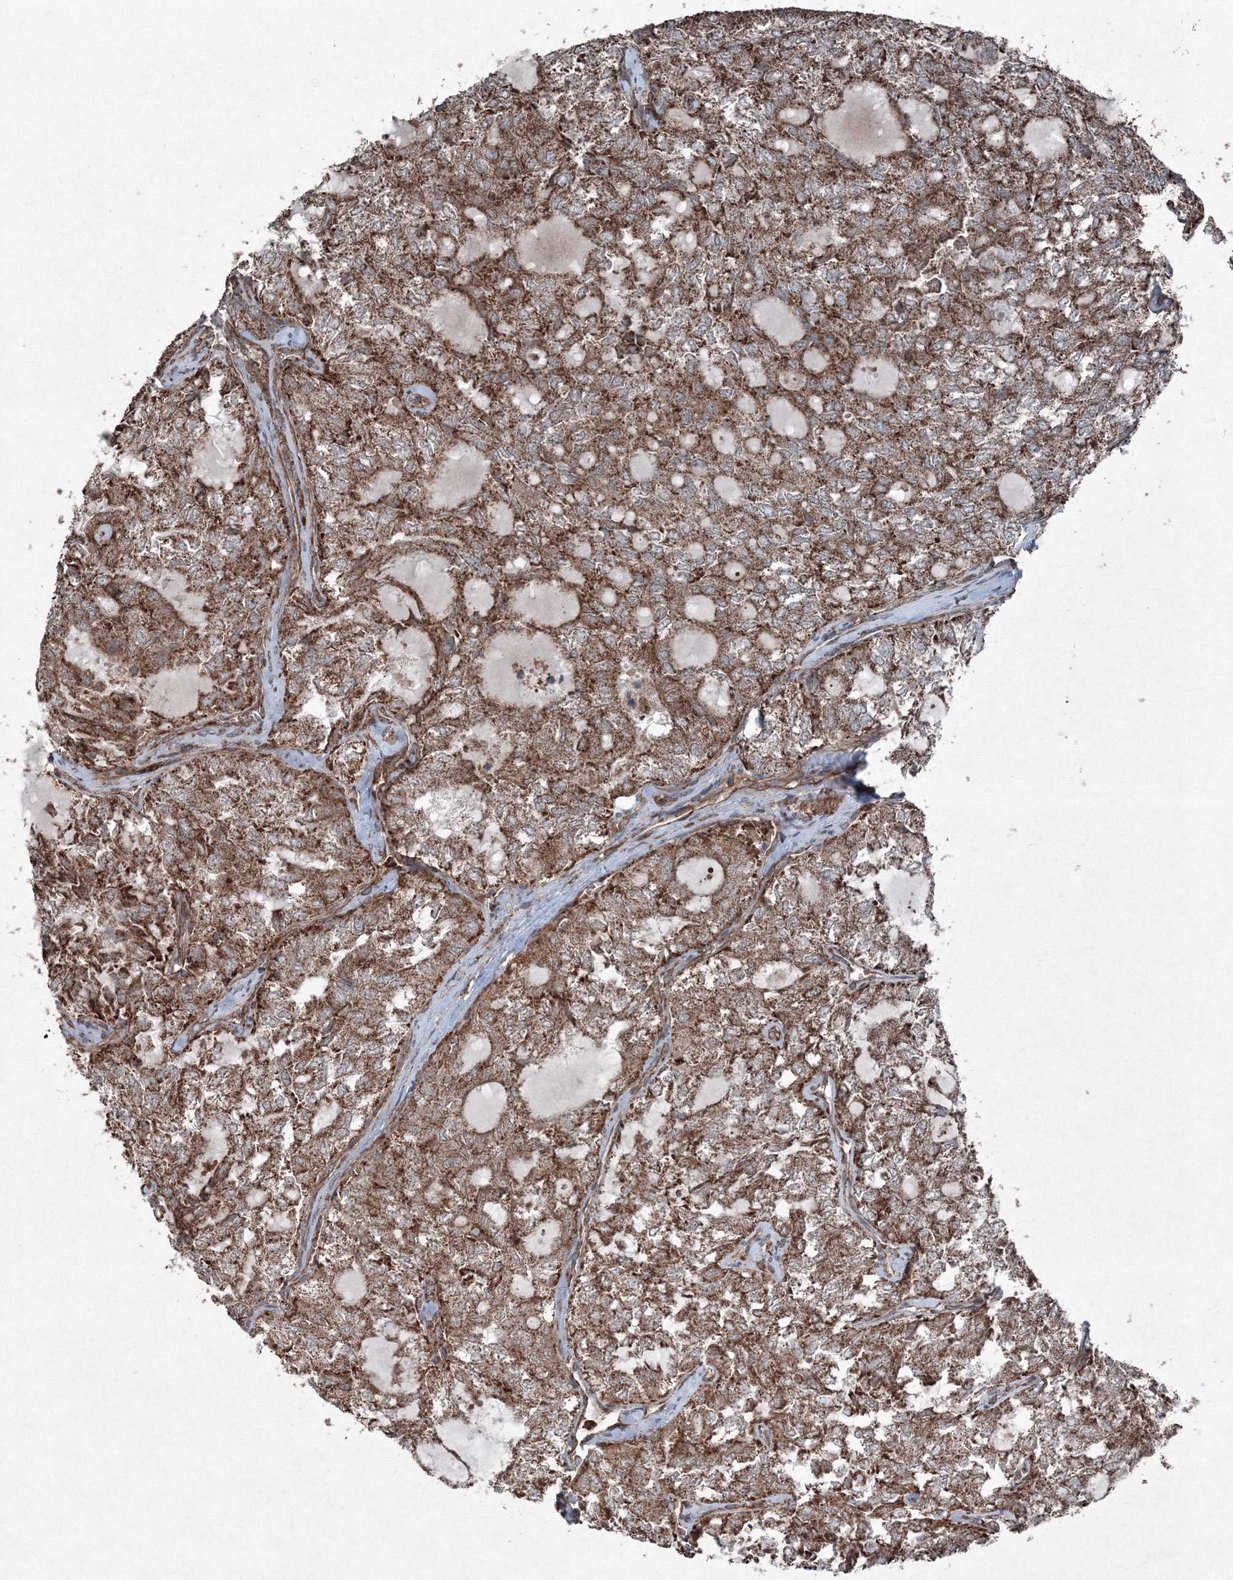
{"staining": {"intensity": "strong", "quantity": ">75%", "location": "cytoplasmic/membranous"}, "tissue": "thyroid cancer", "cell_type": "Tumor cells", "image_type": "cancer", "snomed": [{"axis": "morphology", "description": "Follicular adenoma carcinoma, NOS"}, {"axis": "topography", "description": "Thyroid gland"}], "caption": "A brown stain labels strong cytoplasmic/membranous staining of a protein in human thyroid cancer tumor cells.", "gene": "COPS7B", "patient": {"sex": "male", "age": 75}}